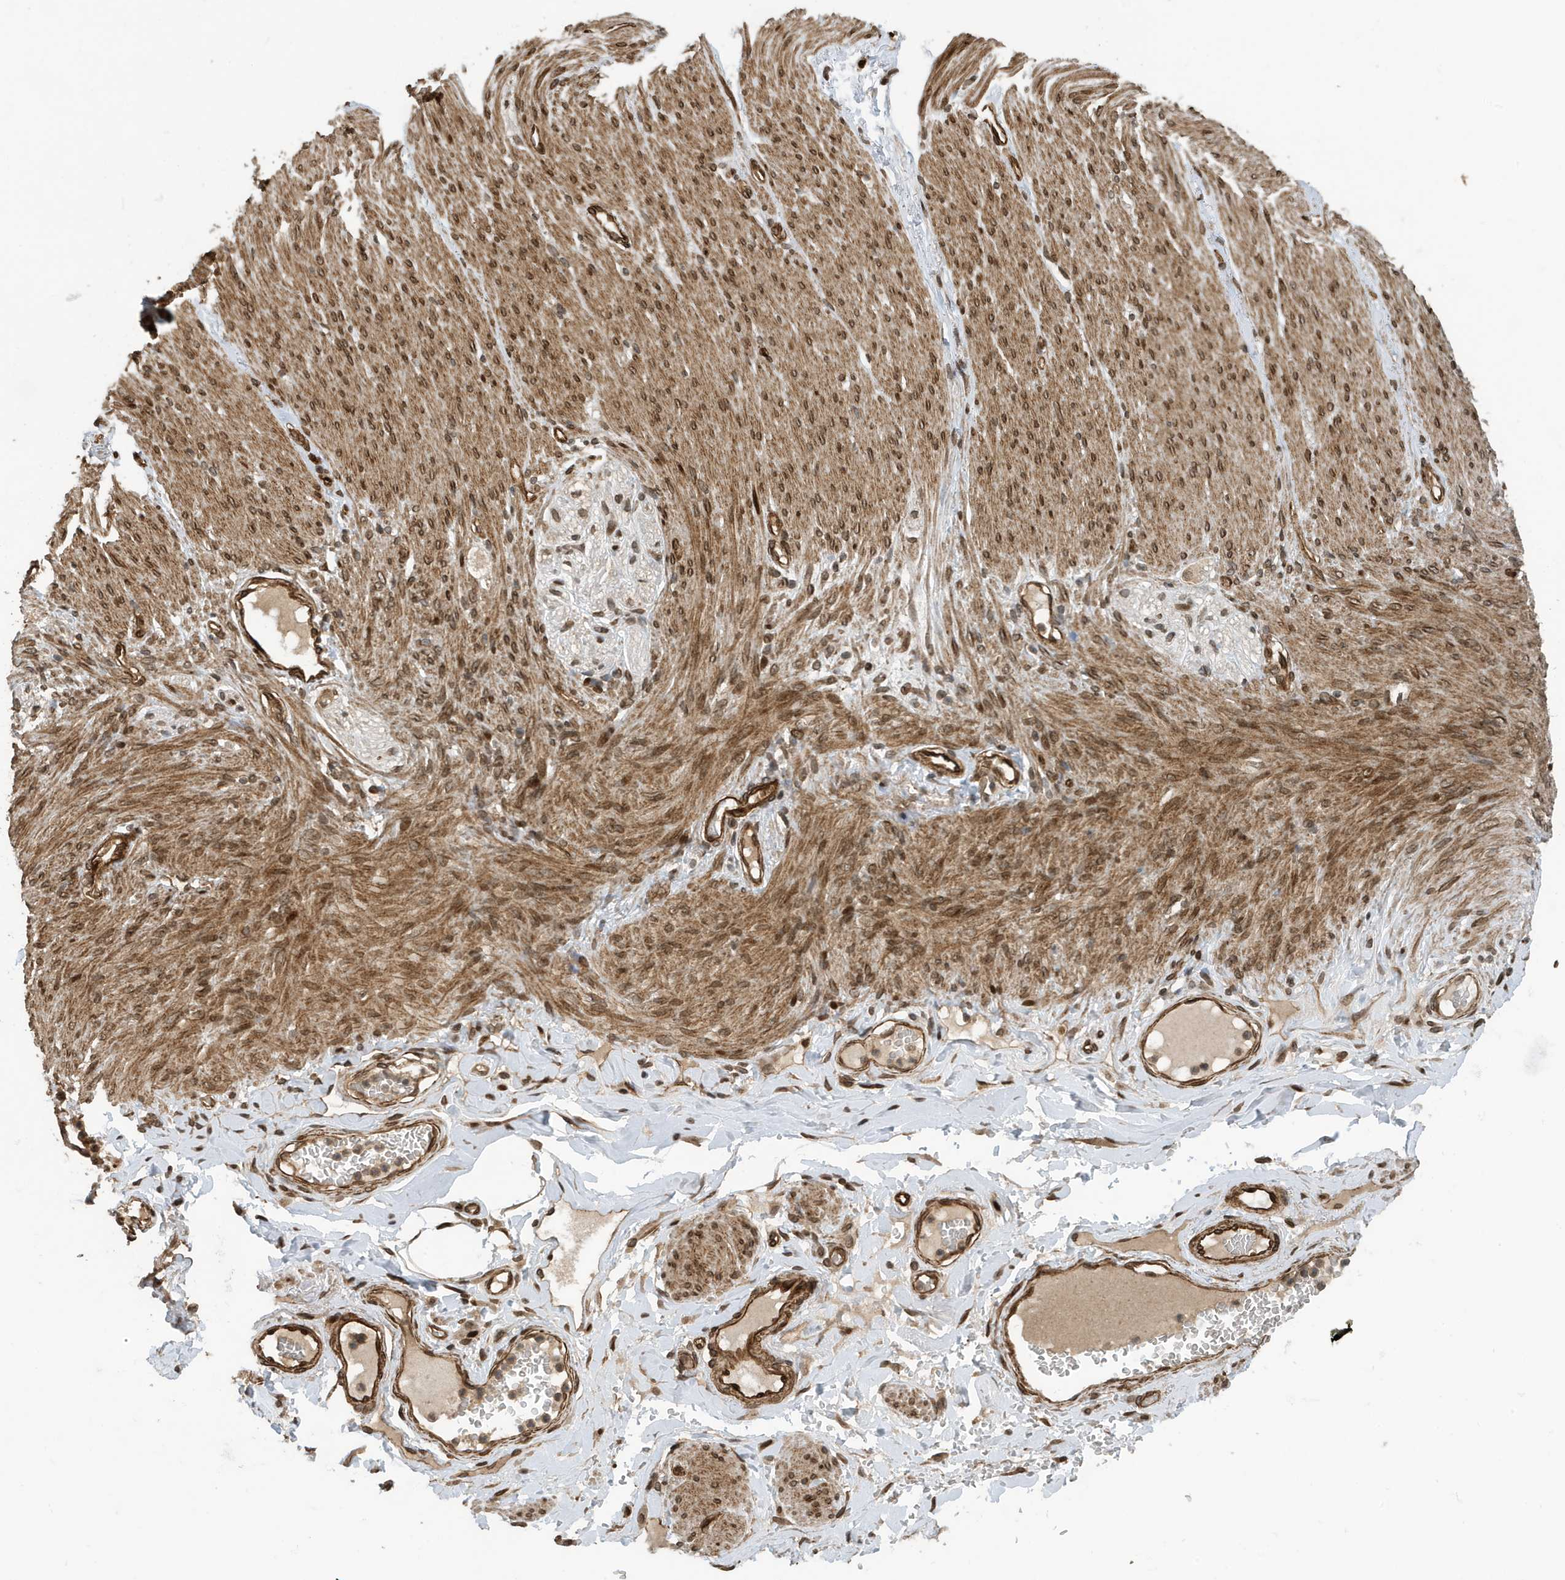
{"staining": {"intensity": "moderate", "quantity": ">75%", "location": "cytoplasmic/membranous,nuclear"}, "tissue": "adipose tissue", "cell_type": "Adipocytes", "image_type": "normal", "snomed": [{"axis": "morphology", "description": "Normal tissue, NOS"}, {"axis": "topography", "description": "Colon"}, {"axis": "topography", "description": "Peripheral nerve tissue"}], "caption": "This micrograph displays IHC staining of benign human adipose tissue, with medium moderate cytoplasmic/membranous,nuclear expression in approximately >75% of adipocytes.", "gene": "DUSP18", "patient": {"sex": "female", "age": 61}}